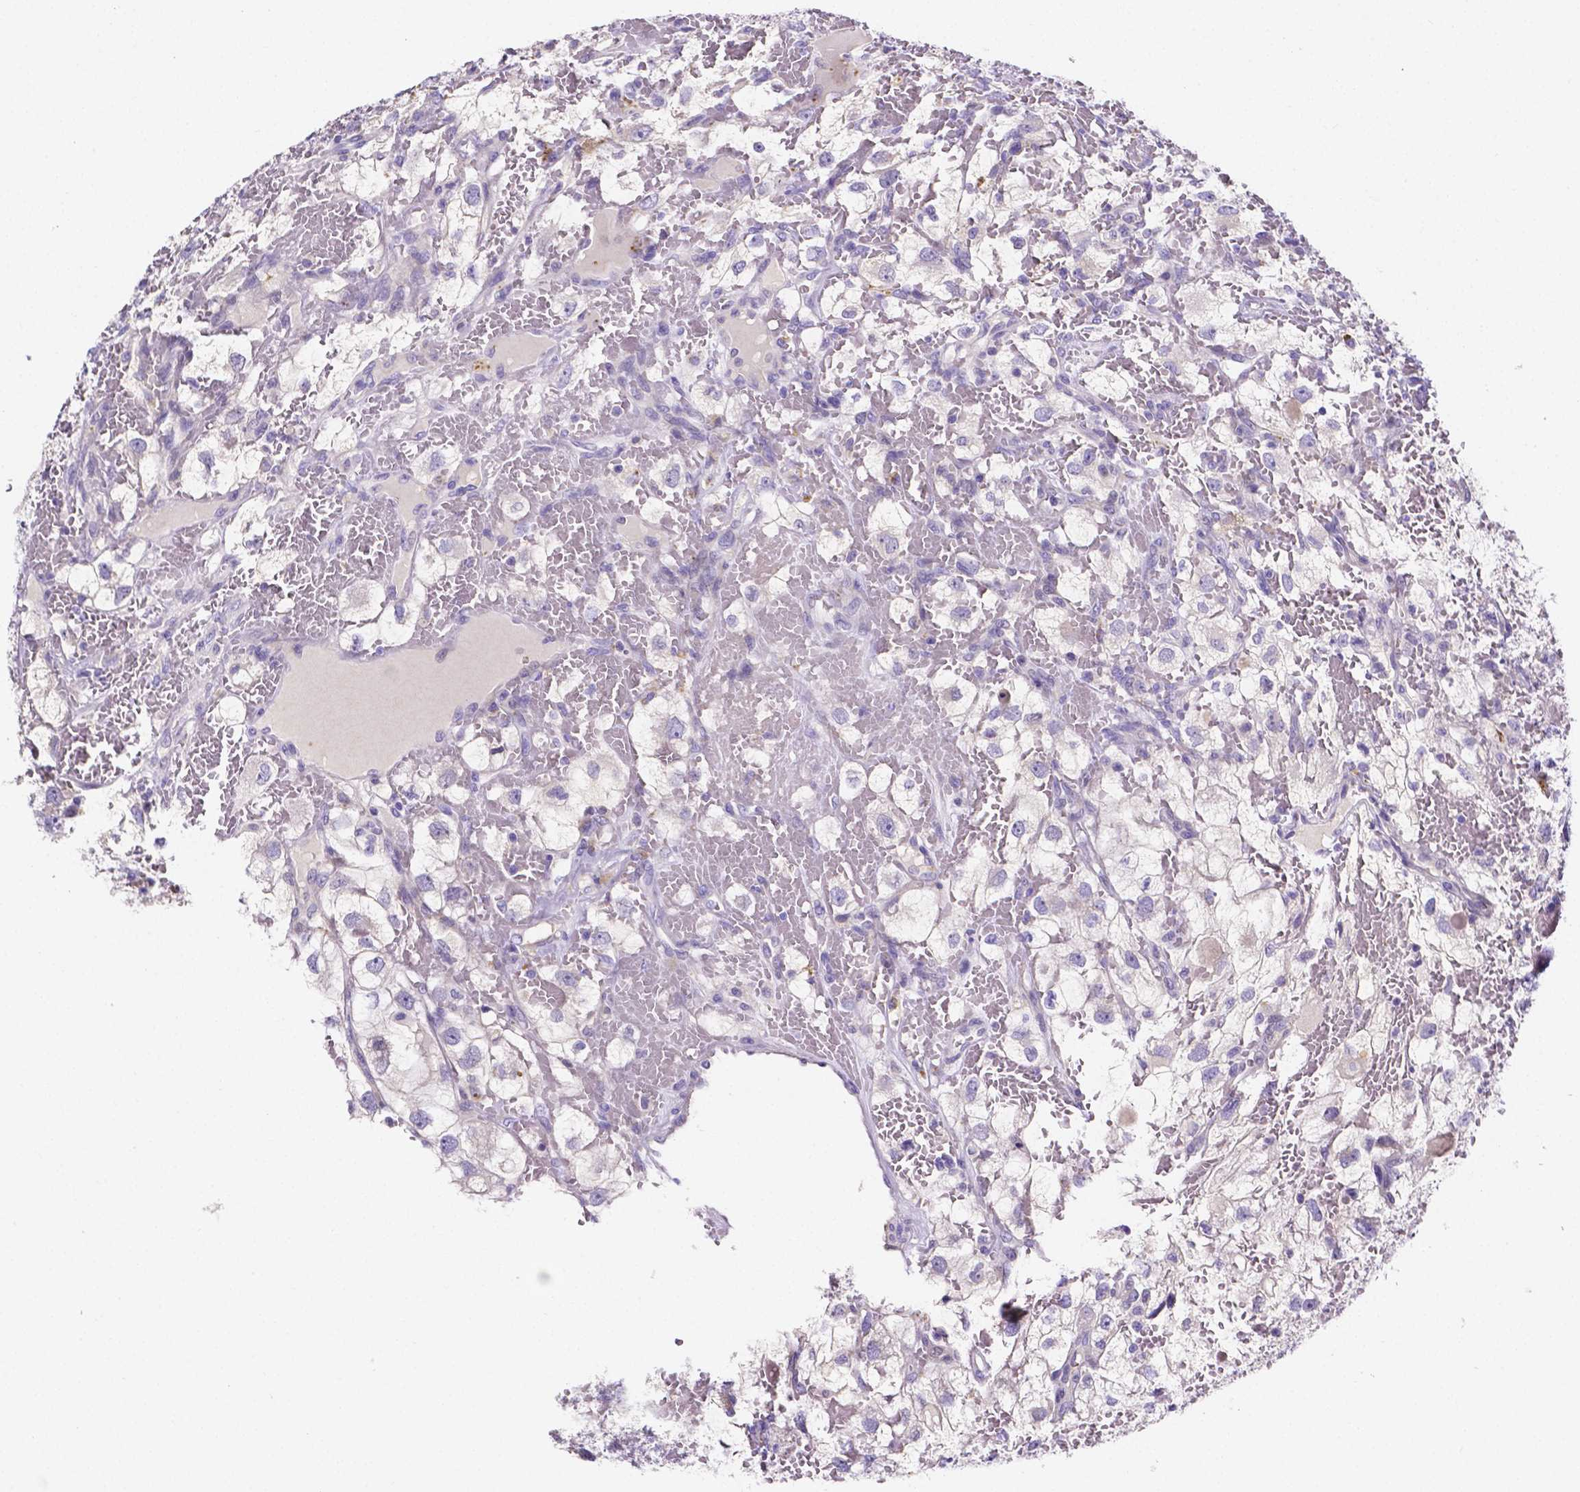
{"staining": {"intensity": "negative", "quantity": "none", "location": "none"}, "tissue": "renal cancer", "cell_type": "Tumor cells", "image_type": "cancer", "snomed": [{"axis": "morphology", "description": "Adenocarcinoma, NOS"}, {"axis": "topography", "description": "Kidney"}], "caption": "A high-resolution image shows immunohistochemistry staining of renal adenocarcinoma, which demonstrates no significant expression in tumor cells. Brightfield microscopy of immunohistochemistry stained with DAB (brown) and hematoxylin (blue), captured at high magnification.", "gene": "NRGN", "patient": {"sex": "male", "age": 59}}